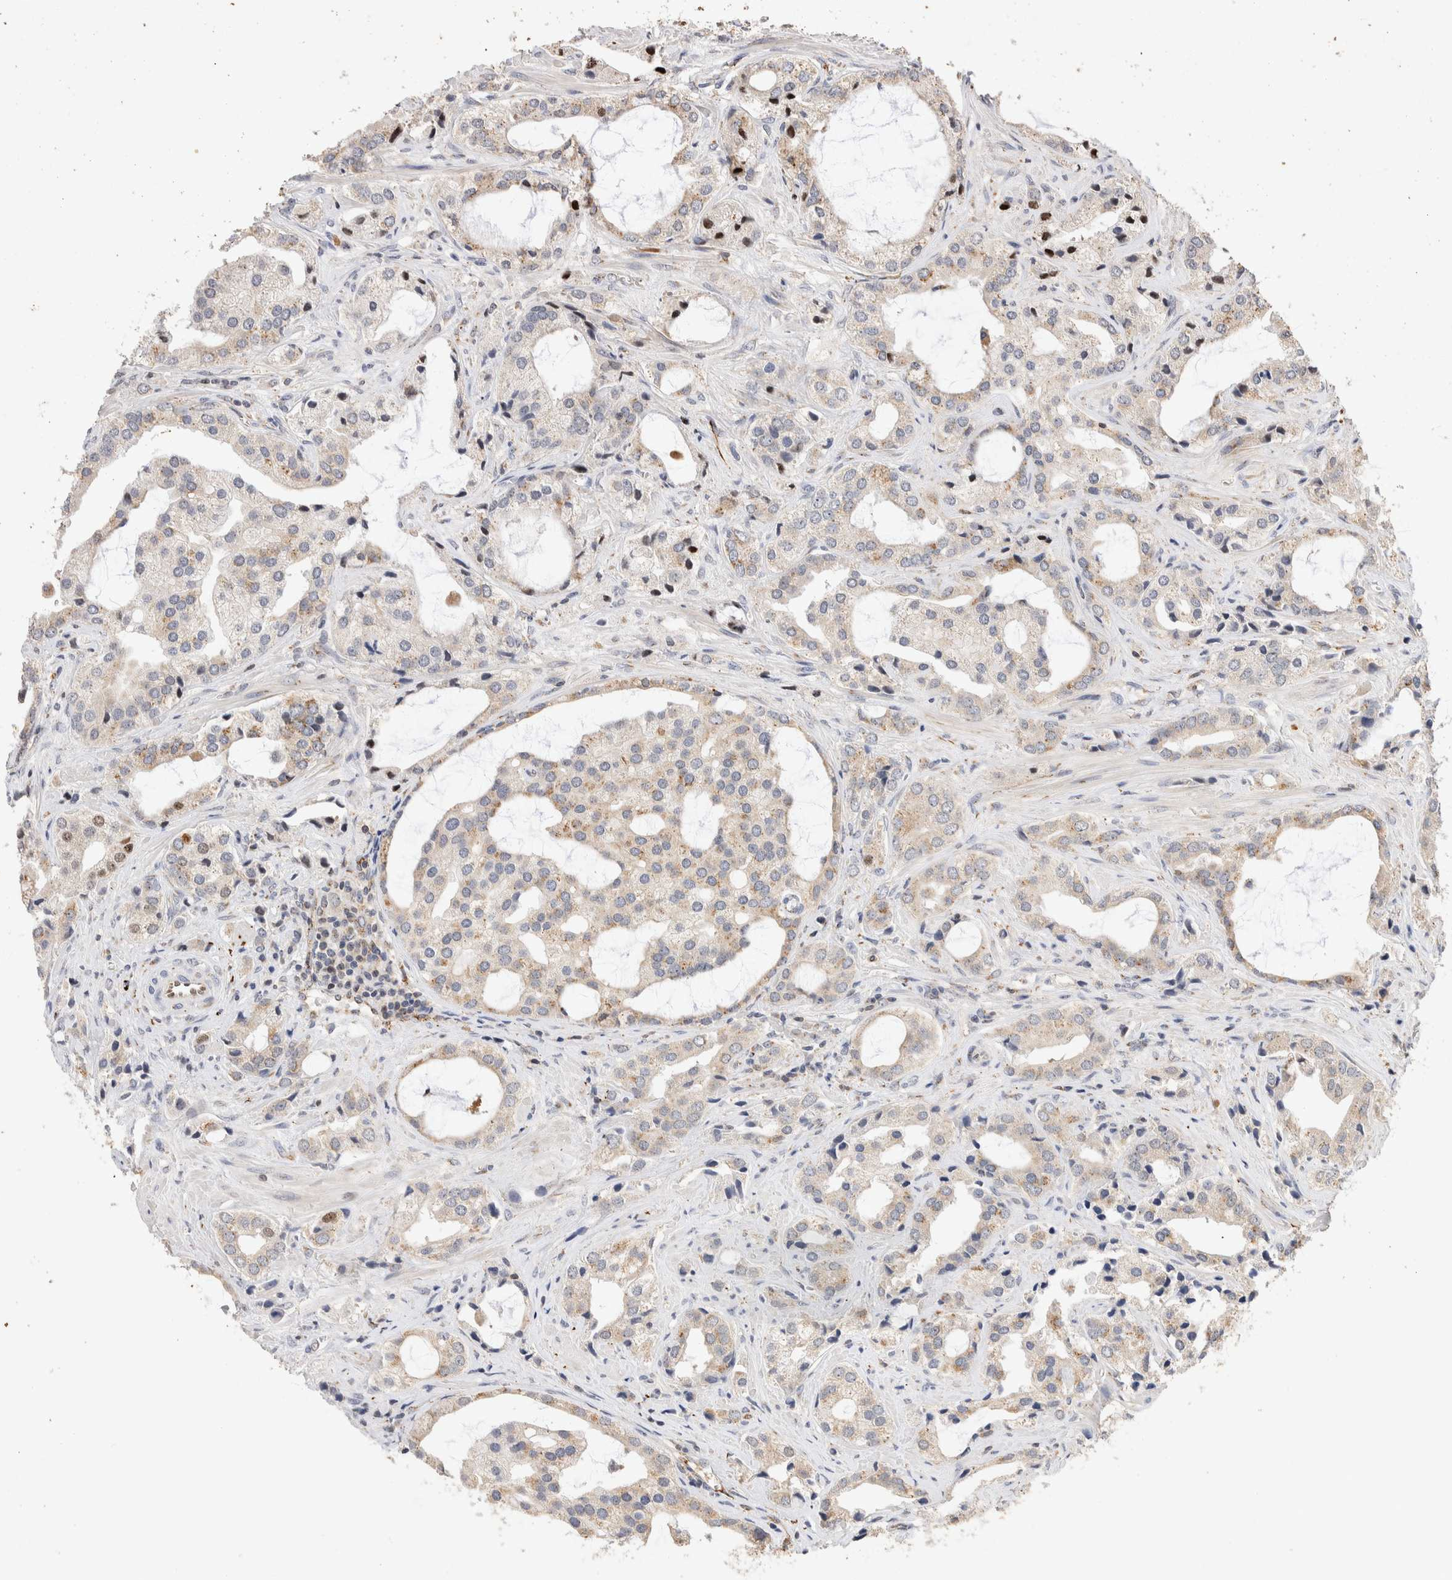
{"staining": {"intensity": "weak", "quantity": "<25%", "location": "cytoplasmic/membranous"}, "tissue": "prostate cancer", "cell_type": "Tumor cells", "image_type": "cancer", "snomed": [{"axis": "morphology", "description": "Adenocarcinoma, High grade"}, {"axis": "topography", "description": "Prostate"}], "caption": "Tumor cells show no significant staining in prostate cancer.", "gene": "NSMAF", "patient": {"sex": "male", "age": 66}}